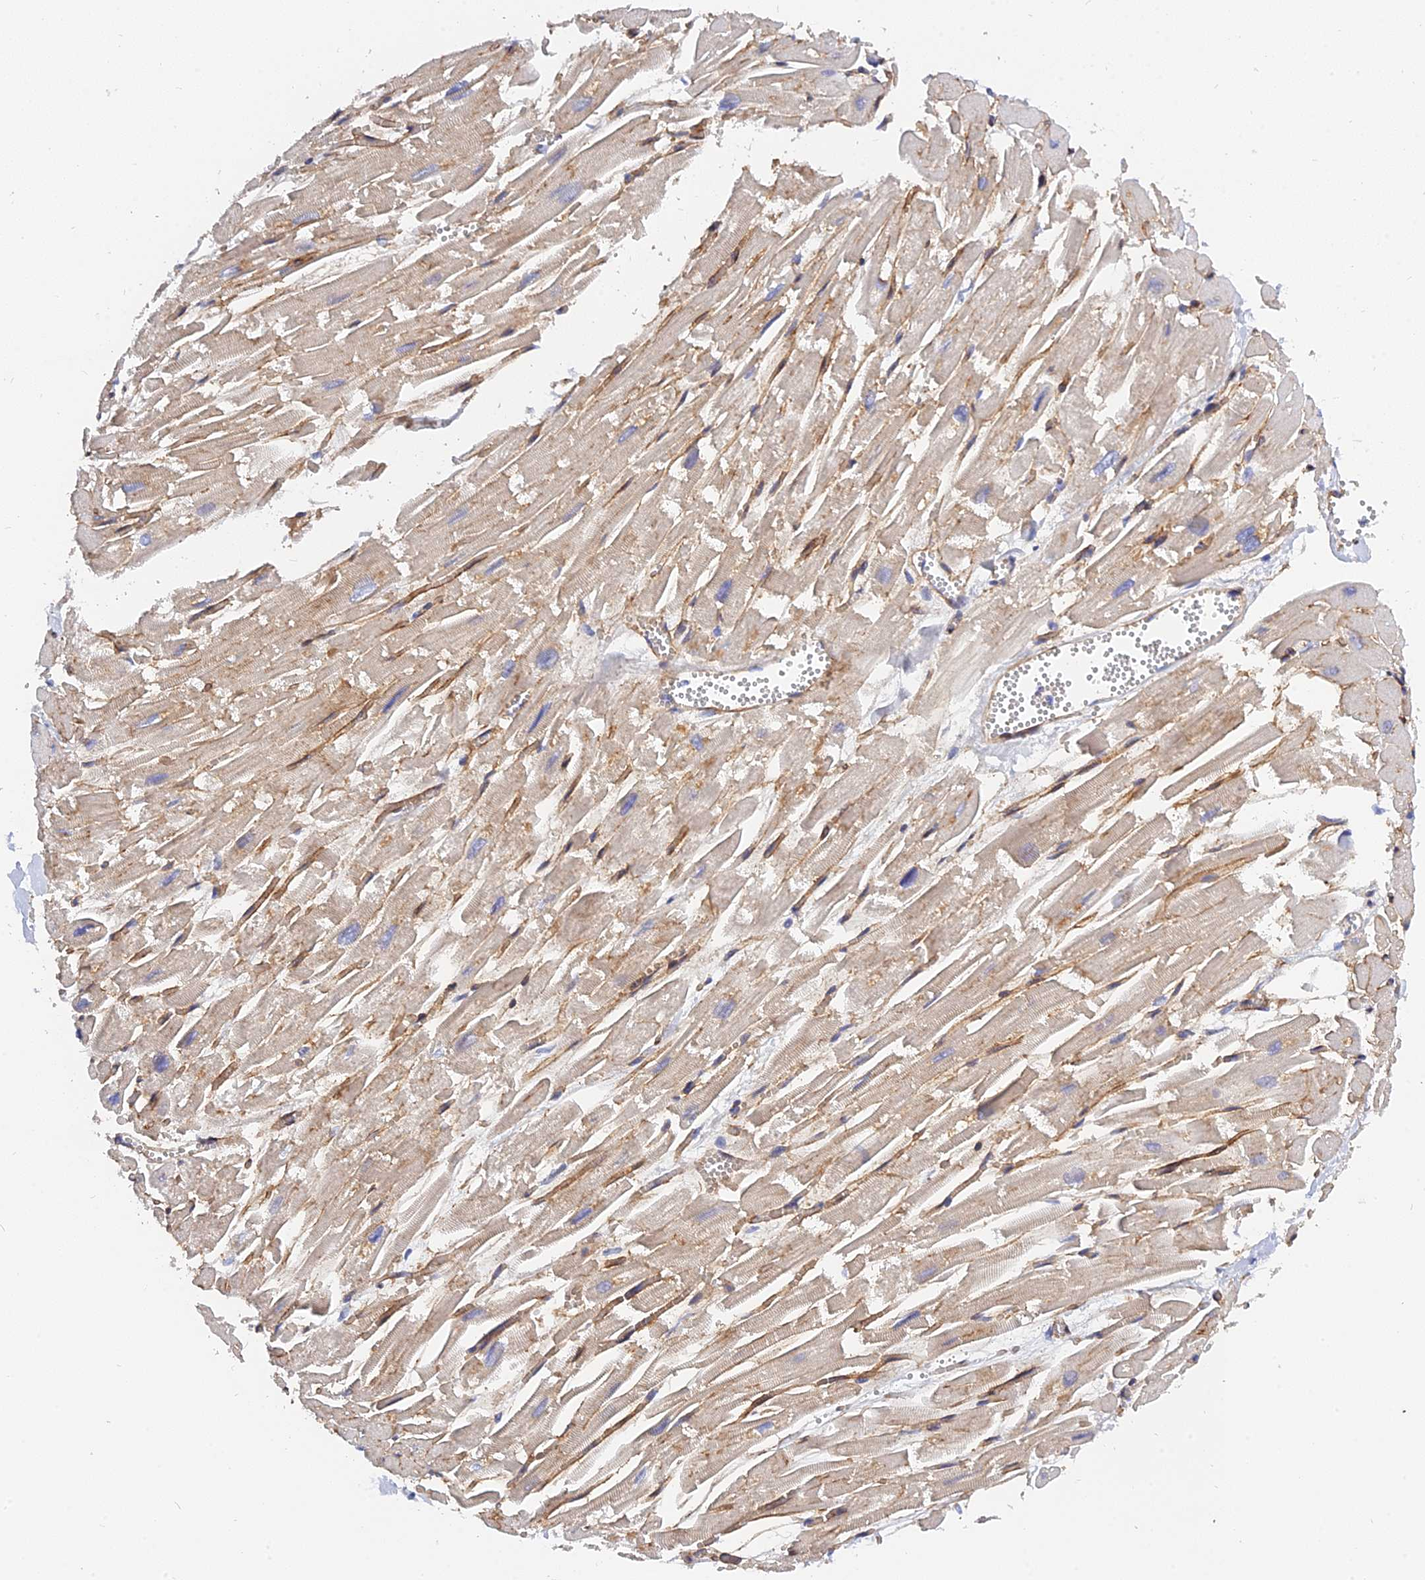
{"staining": {"intensity": "weak", "quantity": "25%-75%", "location": "cytoplasmic/membranous"}, "tissue": "heart muscle", "cell_type": "Cardiomyocytes", "image_type": "normal", "snomed": [{"axis": "morphology", "description": "Normal tissue, NOS"}, {"axis": "topography", "description": "Heart"}], "caption": "This is a histology image of immunohistochemistry (IHC) staining of benign heart muscle, which shows weak positivity in the cytoplasmic/membranous of cardiomyocytes.", "gene": "MRPL35", "patient": {"sex": "male", "age": 54}}